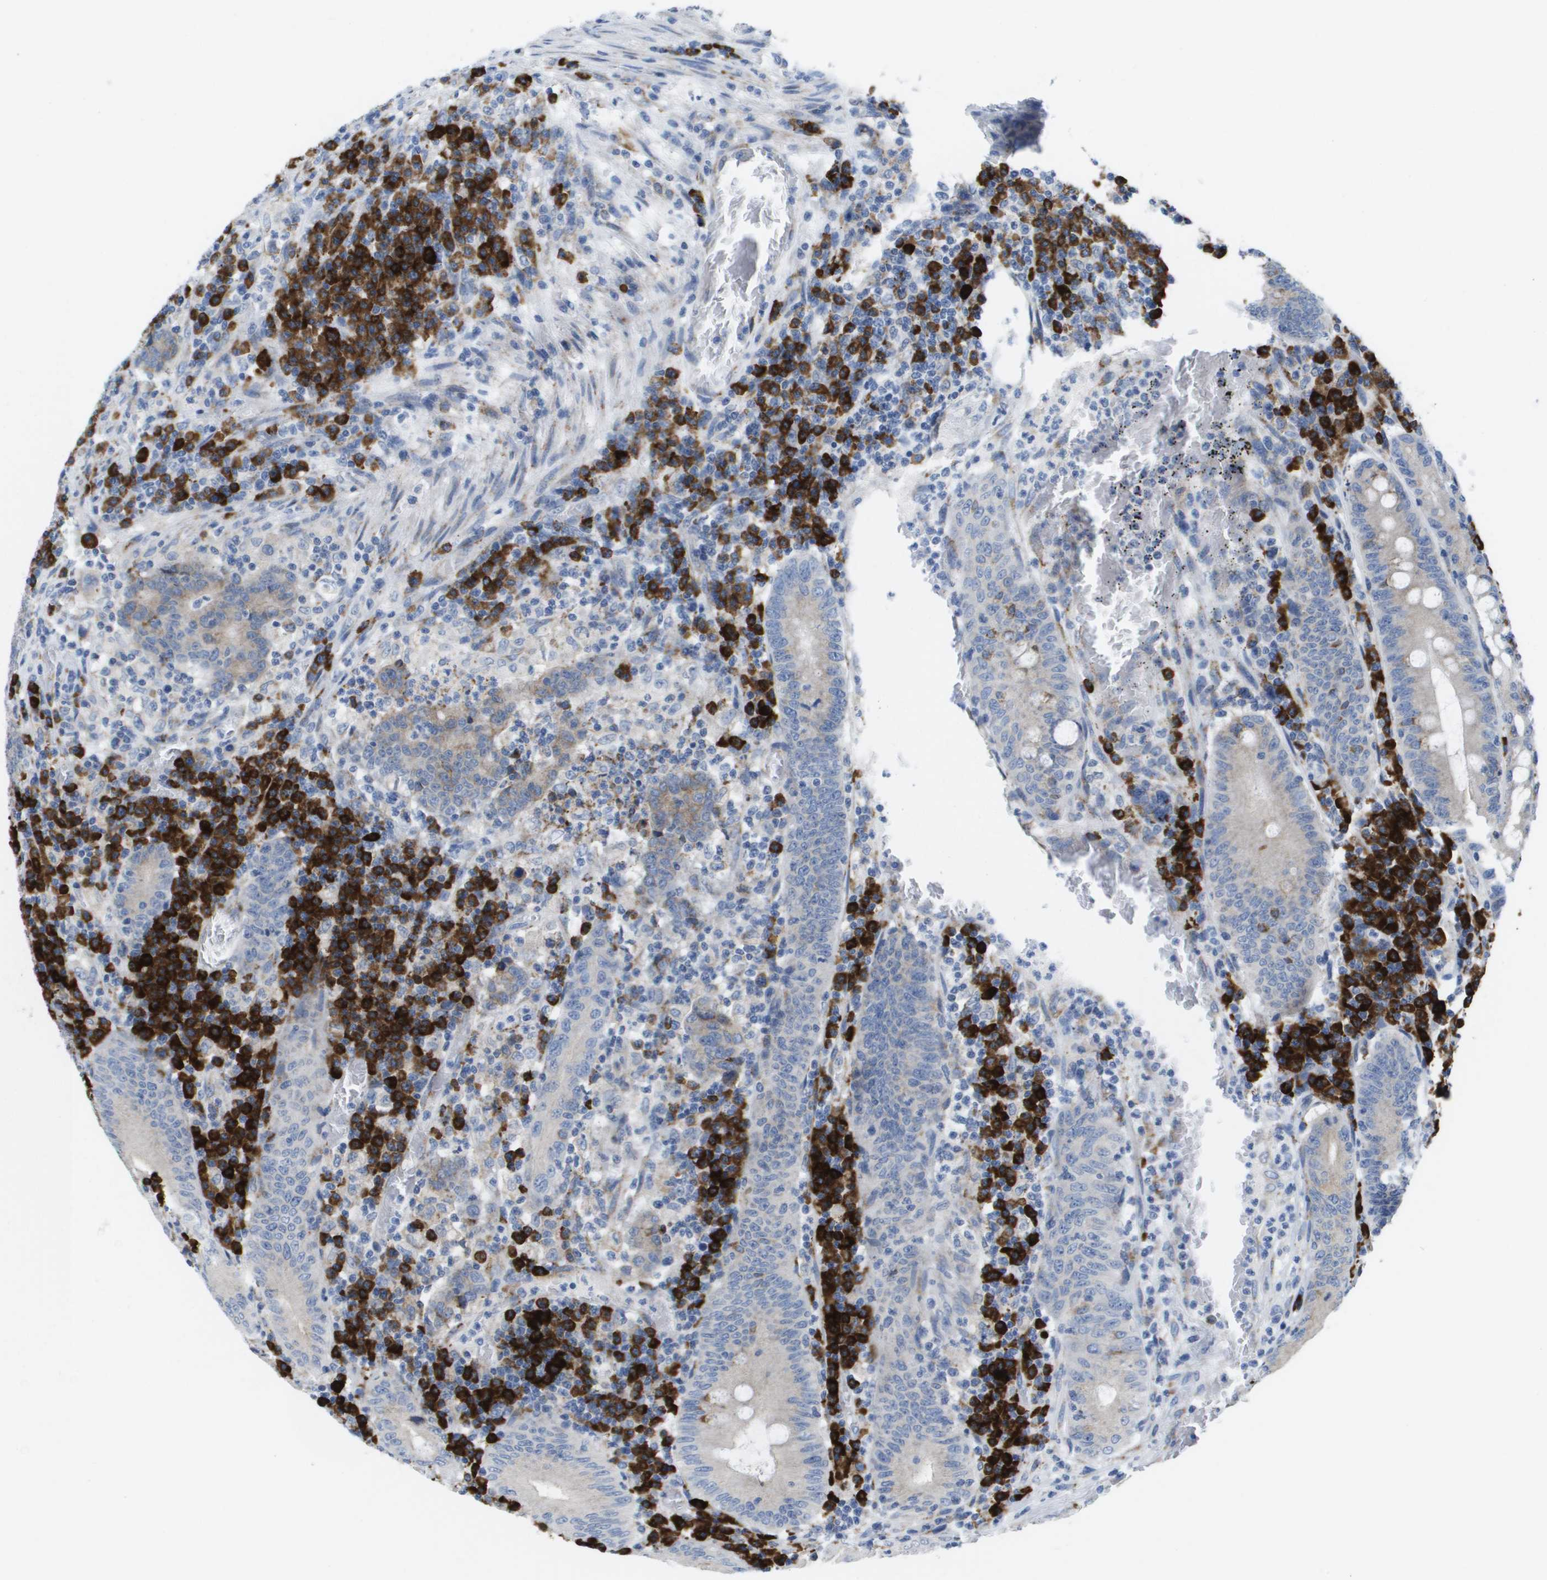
{"staining": {"intensity": "moderate", "quantity": "<25%", "location": "cytoplasmic/membranous"}, "tissue": "colorectal cancer", "cell_type": "Tumor cells", "image_type": "cancer", "snomed": [{"axis": "morphology", "description": "Normal tissue, NOS"}, {"axis": "morphology", "description": "Adenocarcinoma, NOS"}, {"axis": "topography", "description": "Colon"}], "caption": "Protein staining of colorectal cancer (adenocarcinoma) tissue reveals moderate cytoplasmic/membranous positivity in approximately <25% of tumor cells.", "gene": "CD3G", "patient": {"sex": "female", "age": 75}}